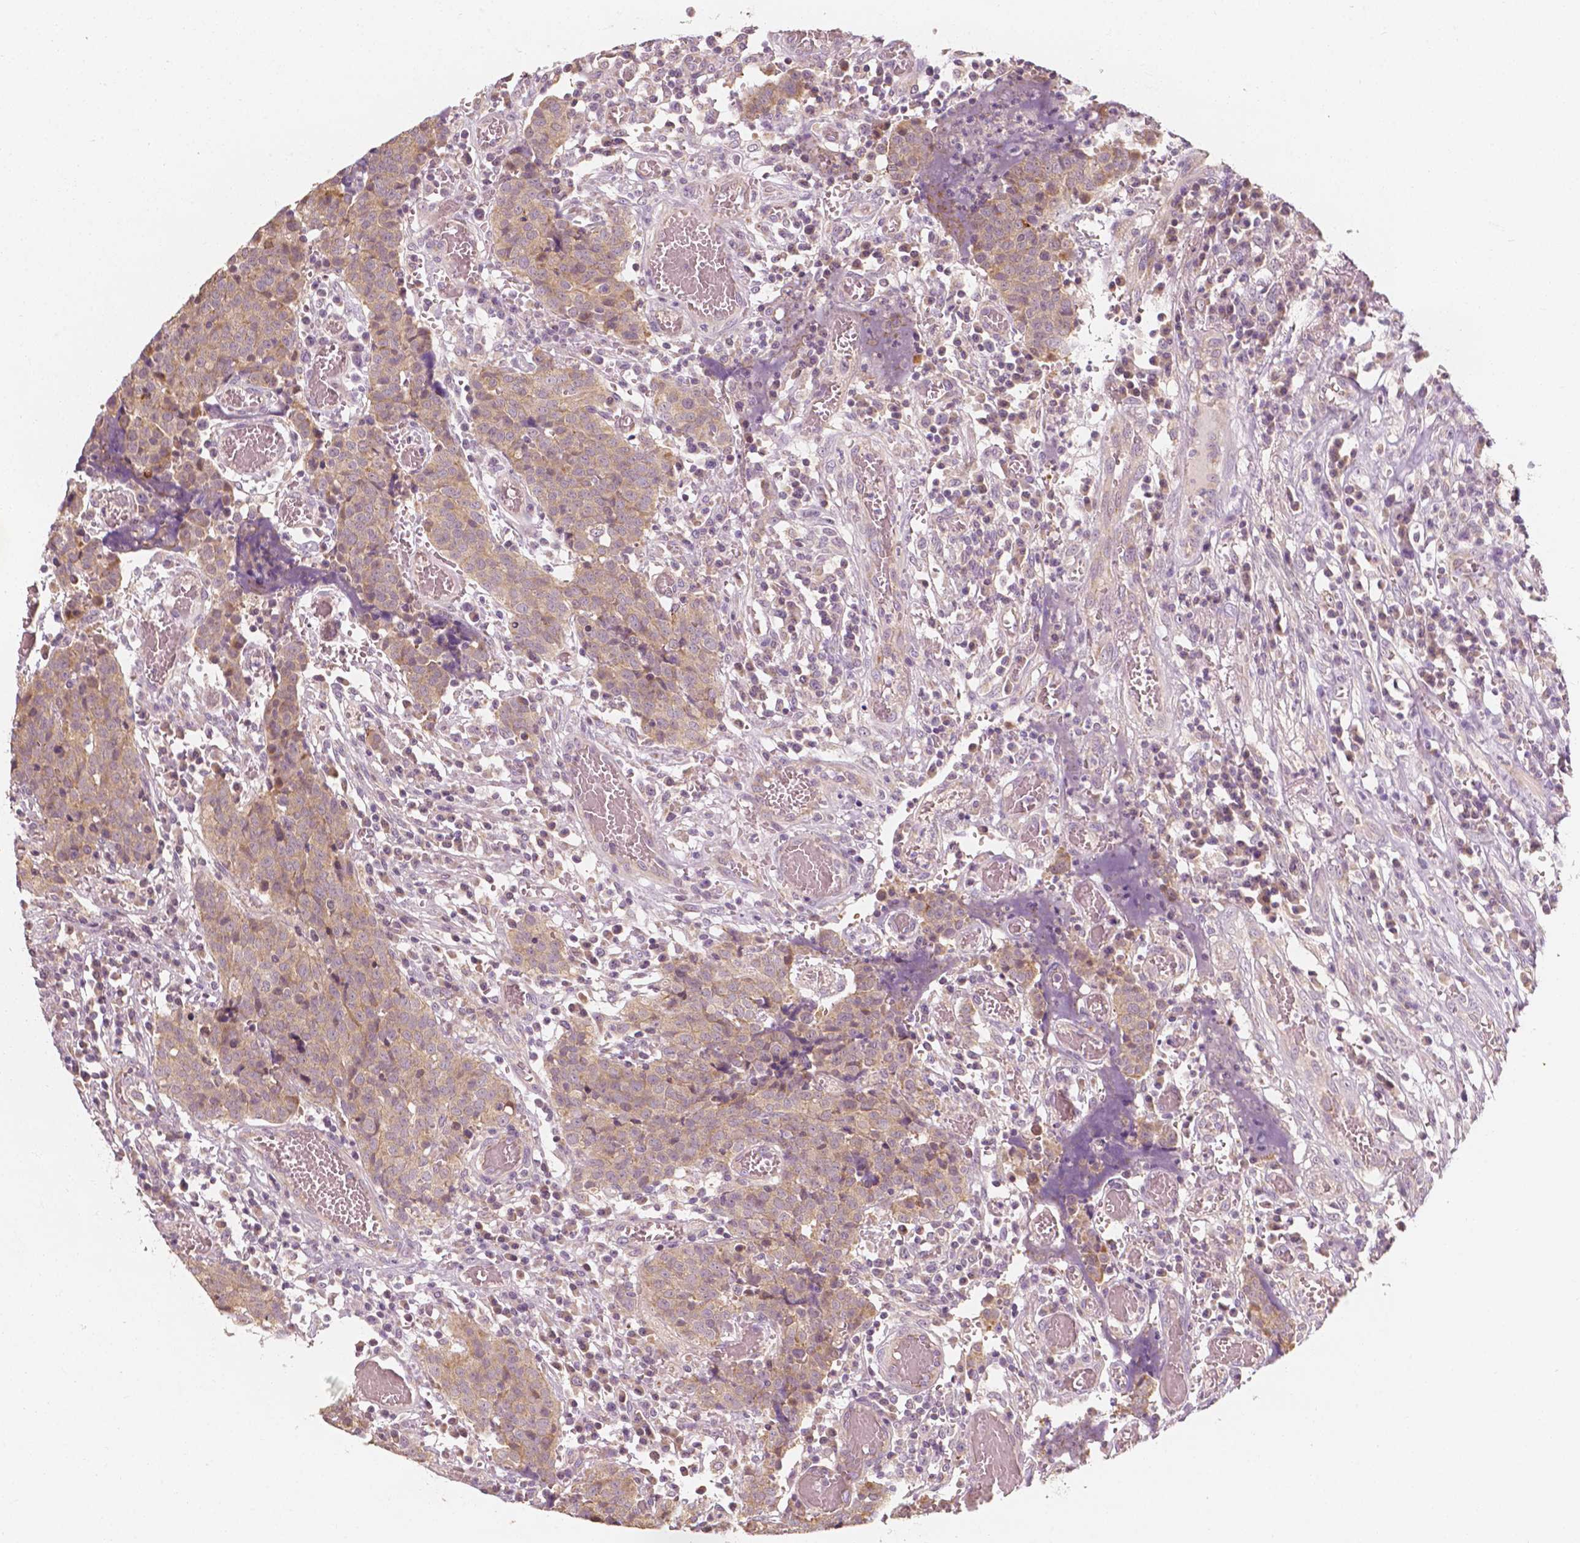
{"staining": {"intensity": "weak", "quantity": "25%-75%", "location": "cytoplasmic/membranous"}, "tissue": "prostate cancer", "cell_type": "Tumor cells", "image_type": "cancer", "snomed": [{"axis": "morphology", "description": "Adenocarcinoma, High grade"}, {"axis": "topography", "description": "Prostate and seminal vesicle, NOS"}], "caption": "Immunohistochemistry (IHC) histopathology image of neoplastic tissue: human prostate cancer (adenocarcinoma (high-grade)) stained using IHC demonstrates low levels of weak protein expression localized specifically in the cytoplasmic/membranous of tumor cells, appearing as a cytoplasmic/membranous brown color.", "gene": "SHPK", "patient": {"sex": "male", "age": 60}}